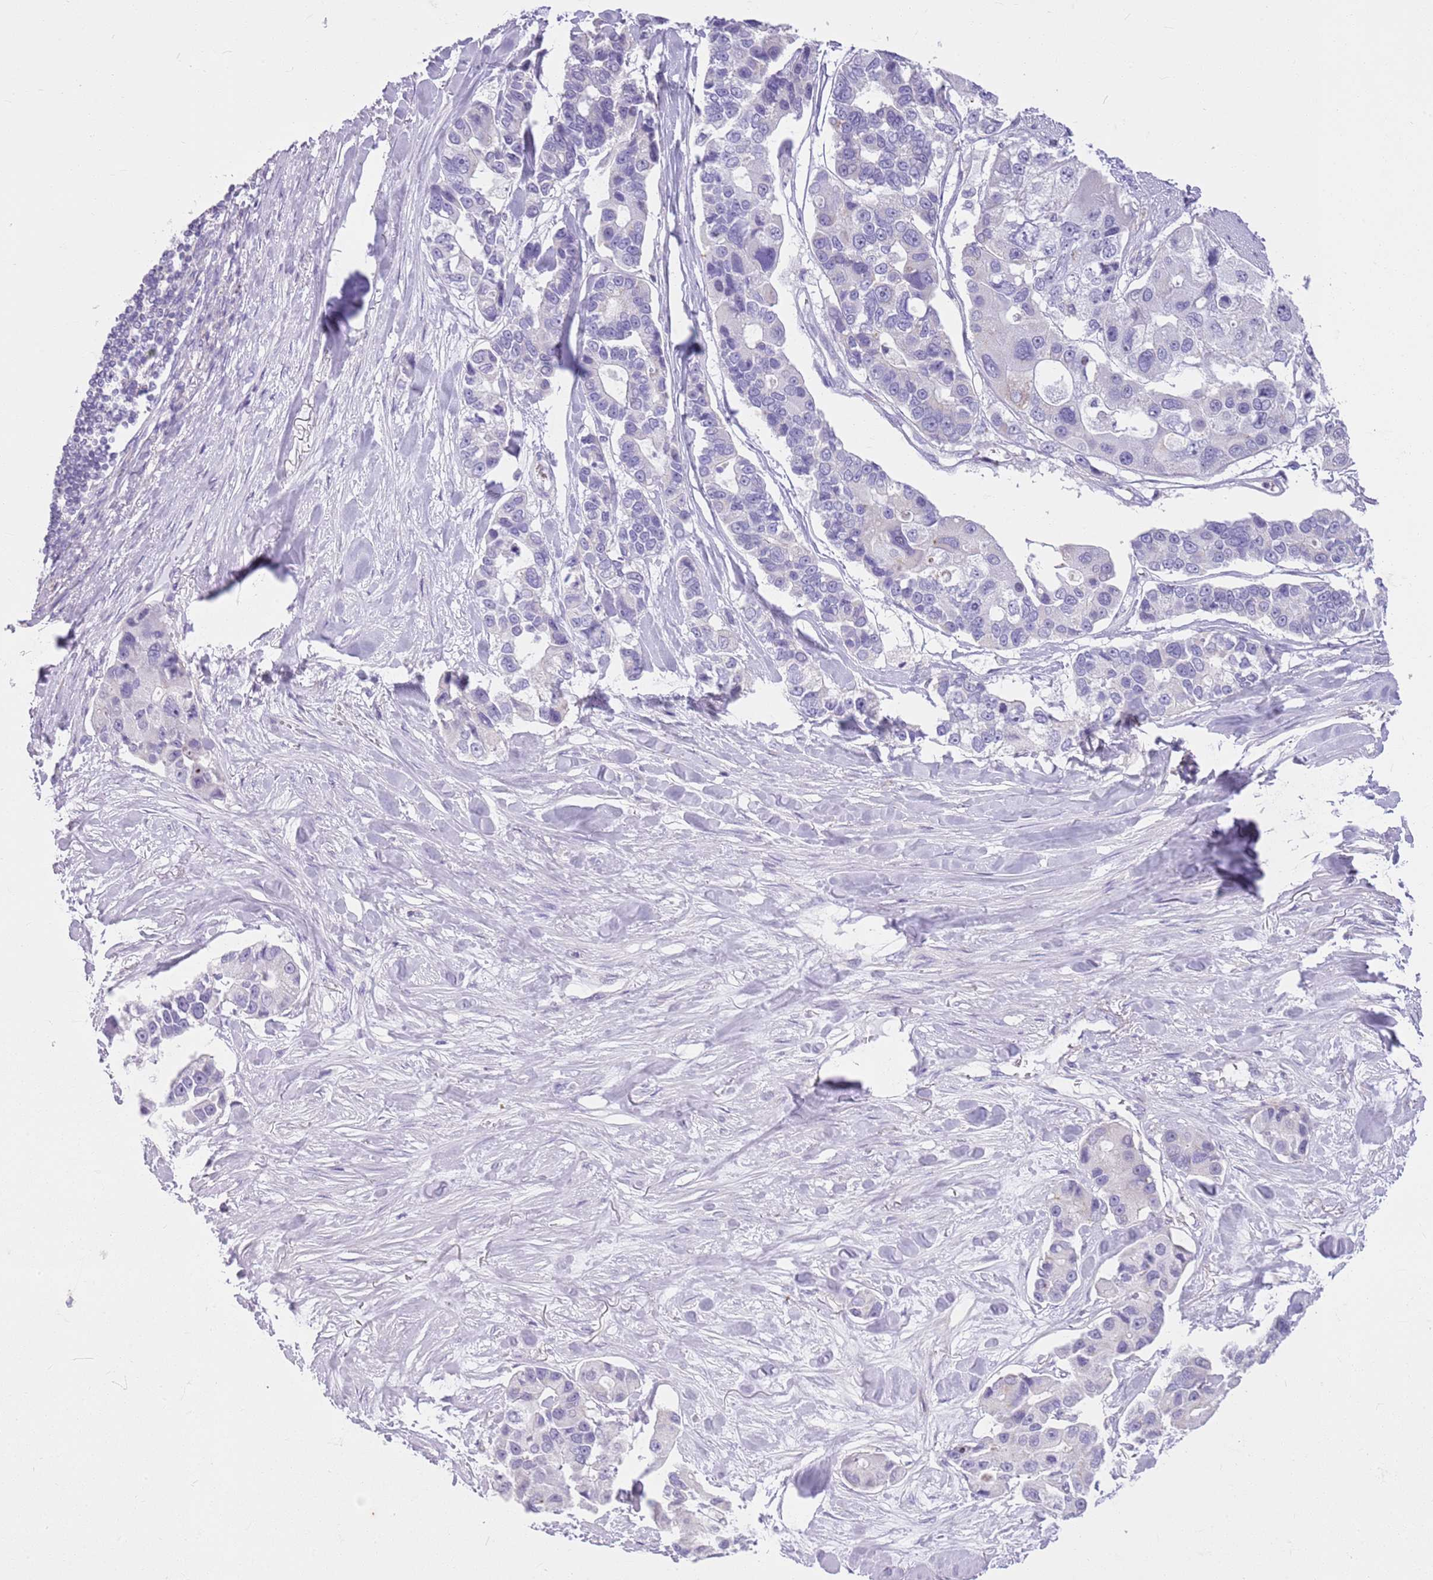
{"staining": {"intensity": "negative", "quantity": "none", "location": "none"}, "tissue": "lung cancer", "cell_type": "Tumor cells", "image_type": "cancer", "snomed": [{"axis": "morphology", "description": "Adenocarcinoma, NOS"}, {"axis": "topography", "description": "Lung"}], "caption": "Immunohistochemical staining of human lung cancer (adenocarcinoma) exhibits no significant positivity in tumor cells.", "gene": "CNPPD1", "patient": {"sex": "female", "age": 54}}